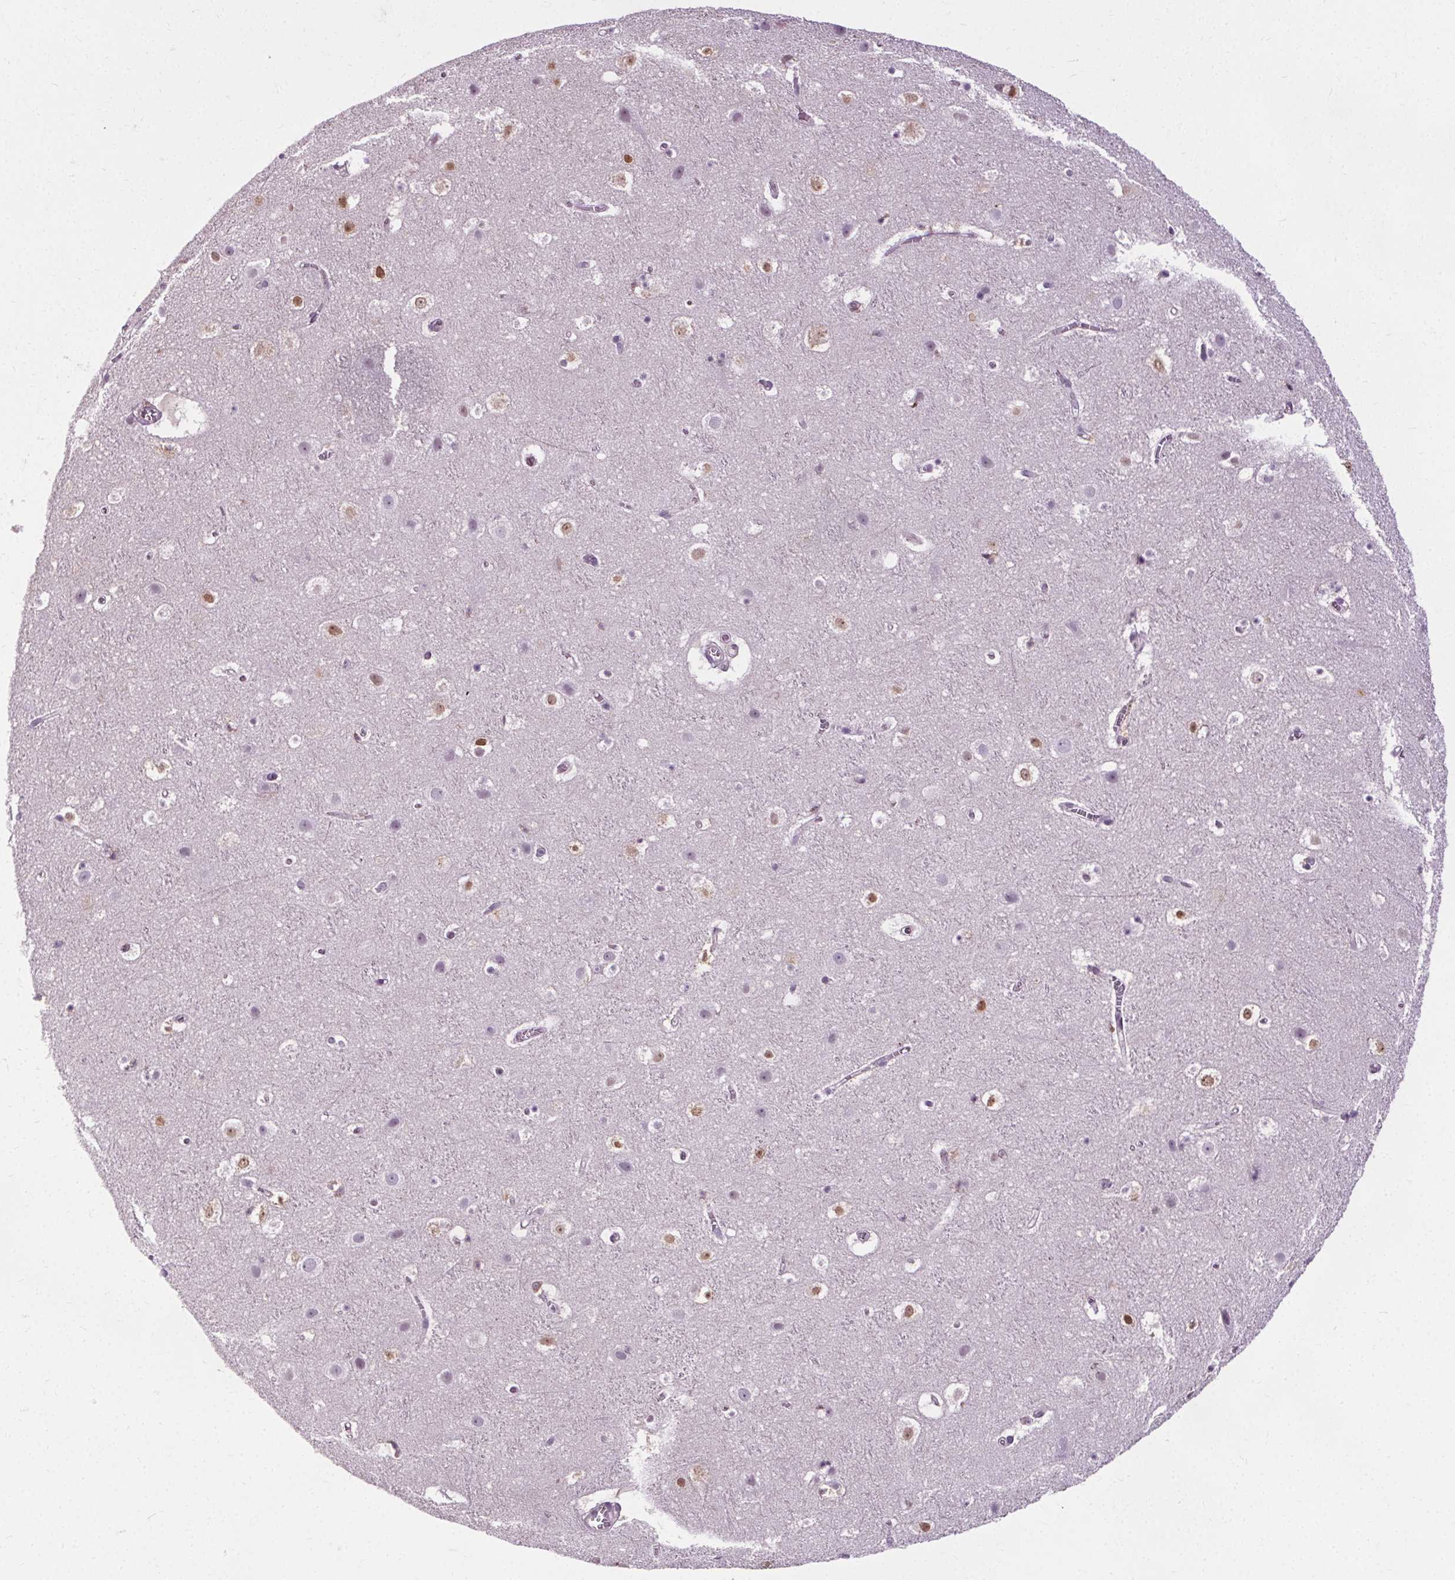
{"staining": {"intensity": "weak", "quantity": "<25%", "location": "nuclear"}, "tissue": "cerebral cortex", "cell_type": "Endothelial cells", "image_type": "normal", "snomed": [{"axis": "morphology", "description": "Normal tissue, NOS"}, {"axis": "topography", "description": "Cerebral cortex"}], "caption": "Immunohistochemistry photomicrograph of normal human cerebral cortex stained for a protein (brown), which exhibits no expression in endothelial cells.", "gene": "CEBPA", "patient": {"sex": "female", "age": 42}}